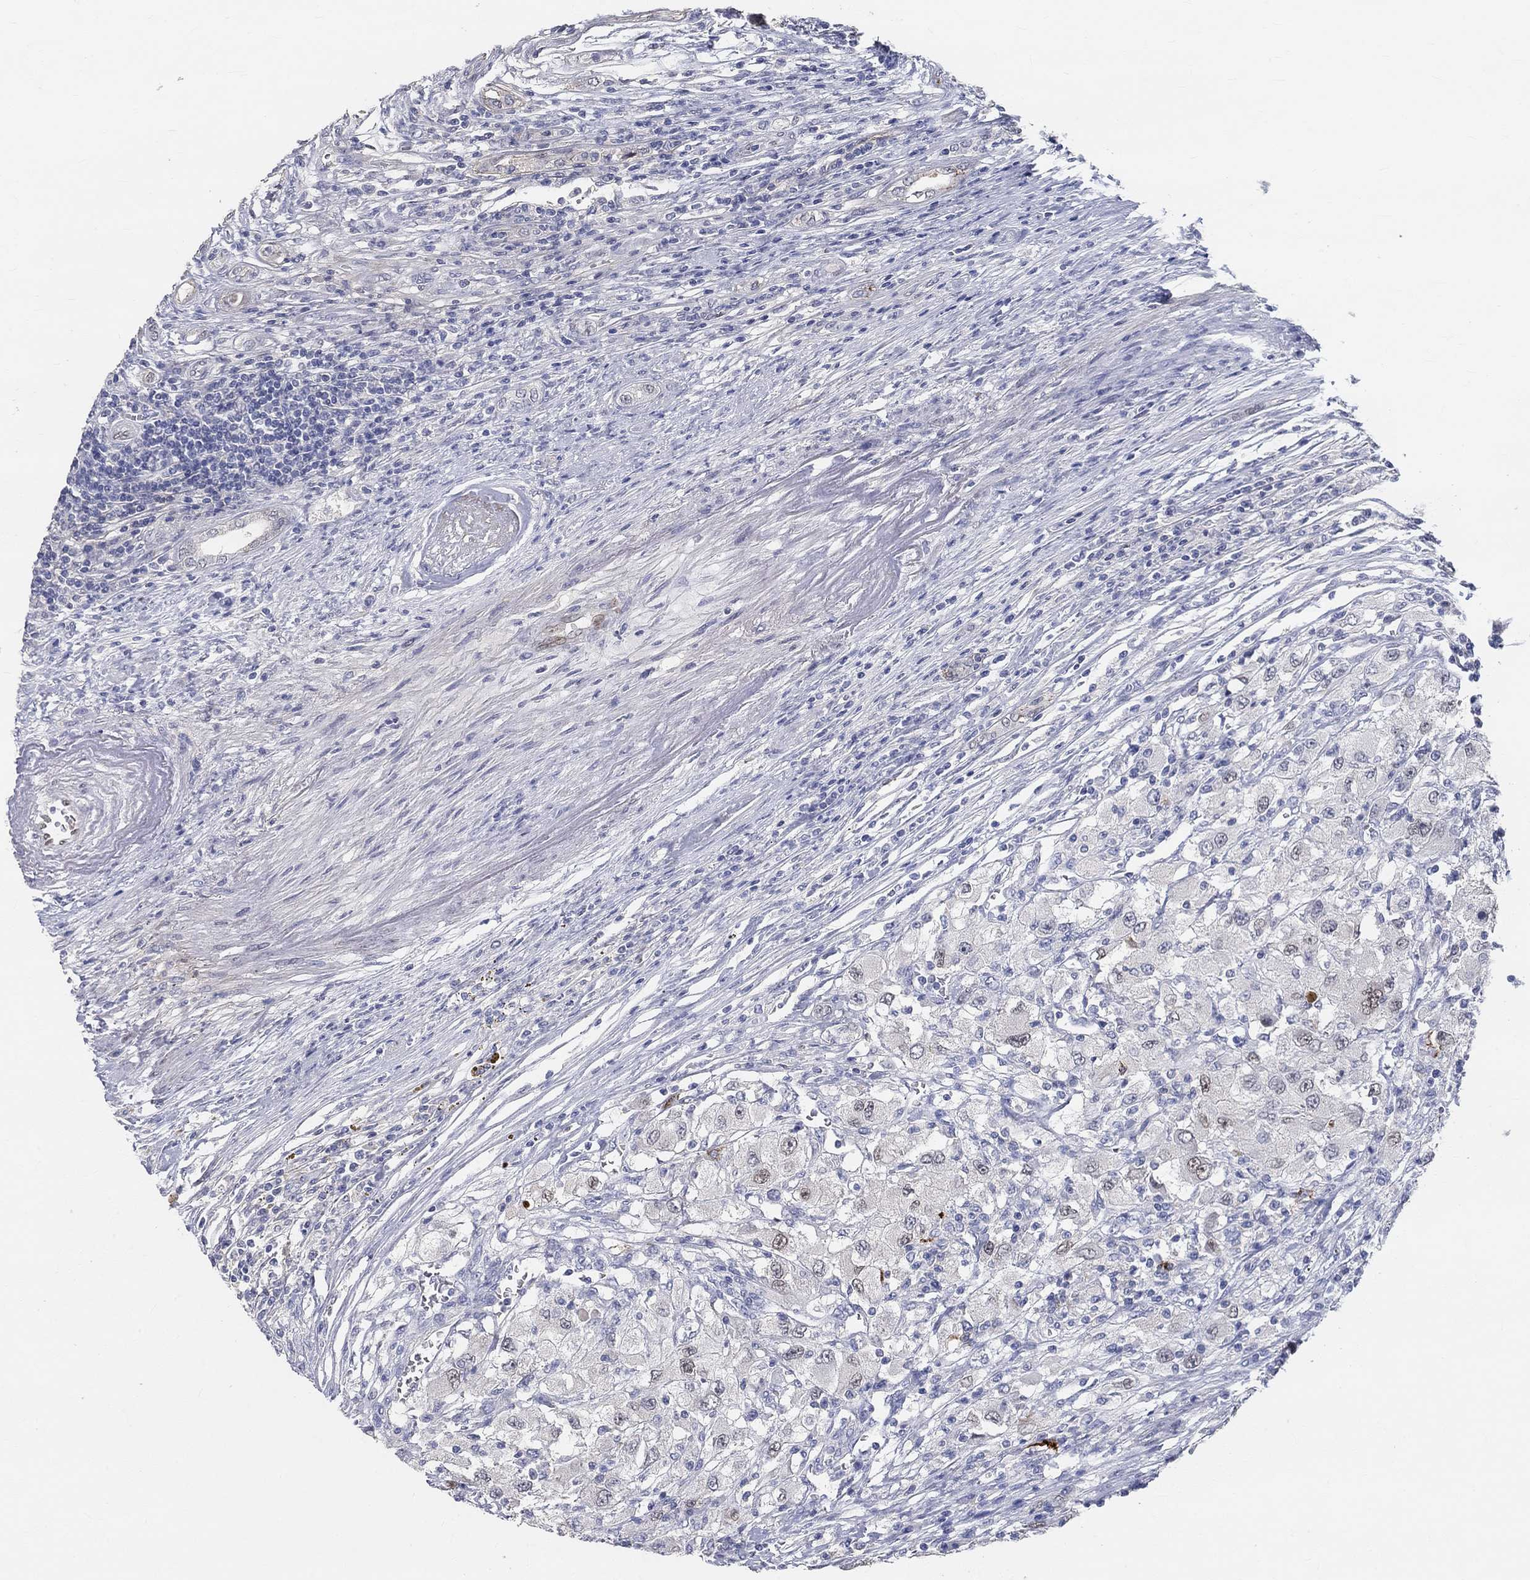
{"staining": {"intensity": "weak", "quantity": "<25%", "location": "nuclear"}, "tissue": "renal cancer", "cell_type": "Tumor cells", "image_type": "cancer", "snomed": [{"axis": "morphology", "description": "Adenocarcinoma, NOS"}, {"axis": "topography", "description": "Kidney"}], "caption": "High power microscopy micrograph of an immunohistochemistry (IHC) image of renal cancer (adenocarcinoma), revealing no significant expression in tumor cells.", "gene": "FGF2", "patient": {"sex": "female", "age": 67}}